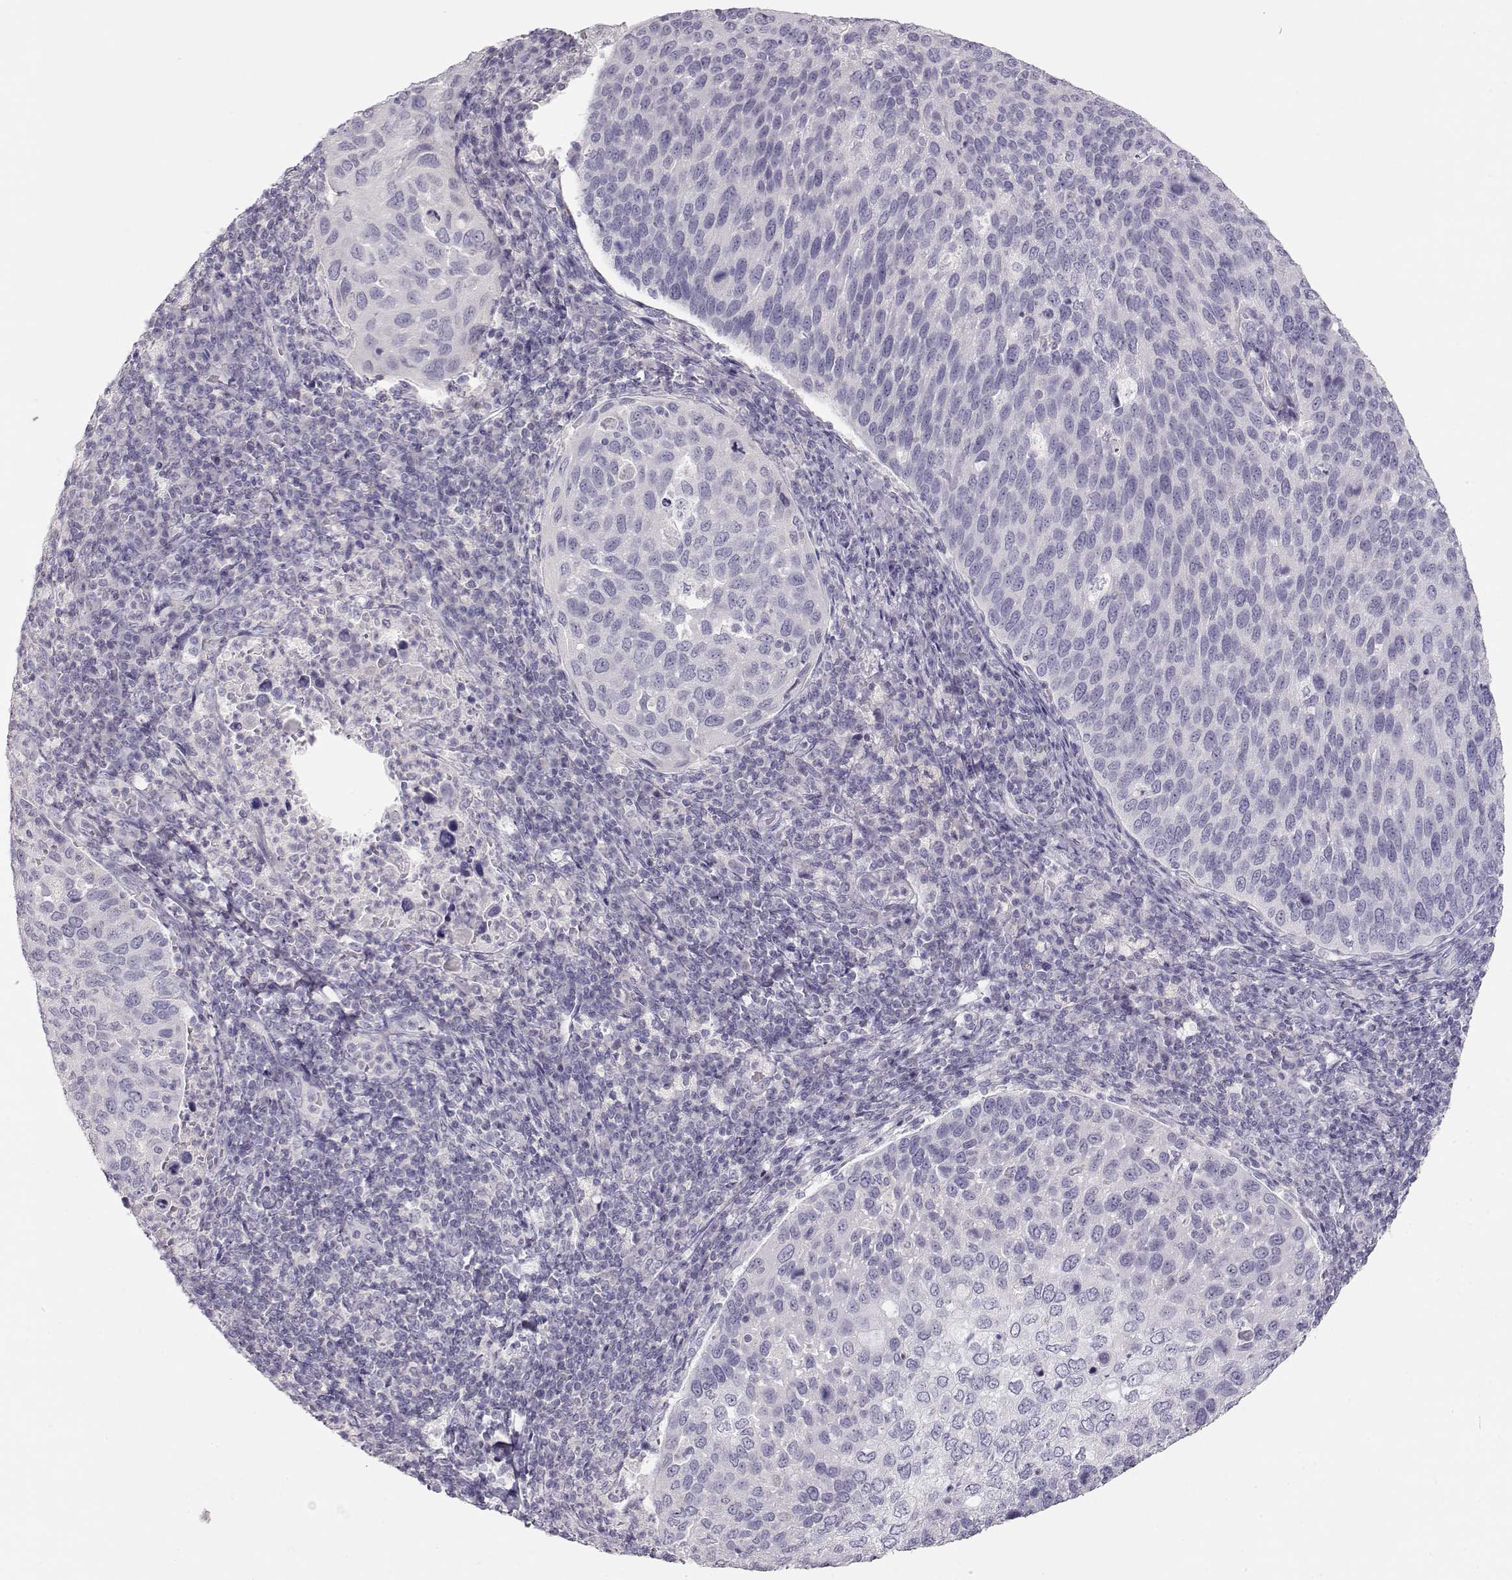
{"staining": {"intensity": "negative", "quantity": "none", "location": "none"}, "tissue": "cervical cancer", "cell_type": "Tumor cells", "image_type": "cancer", "snomed": [{"axis": "morphology", "description": "Squamous cell carcinoma, NOS"}, {"axis": "topography", "description": "Cervix"}], "caption": "Immunohistochemistry (IHC) micrograph of human cervical cancer stained for a protein (brown), which reveals no expression in tumor cells. The staining is performed using DAB (3,3'-diaminobenzidine) brown chromogen with nuclei counter-stained in using hematoxylin.", "gene": "LEPR", "patient": {"sex": "female", "age": 54}}